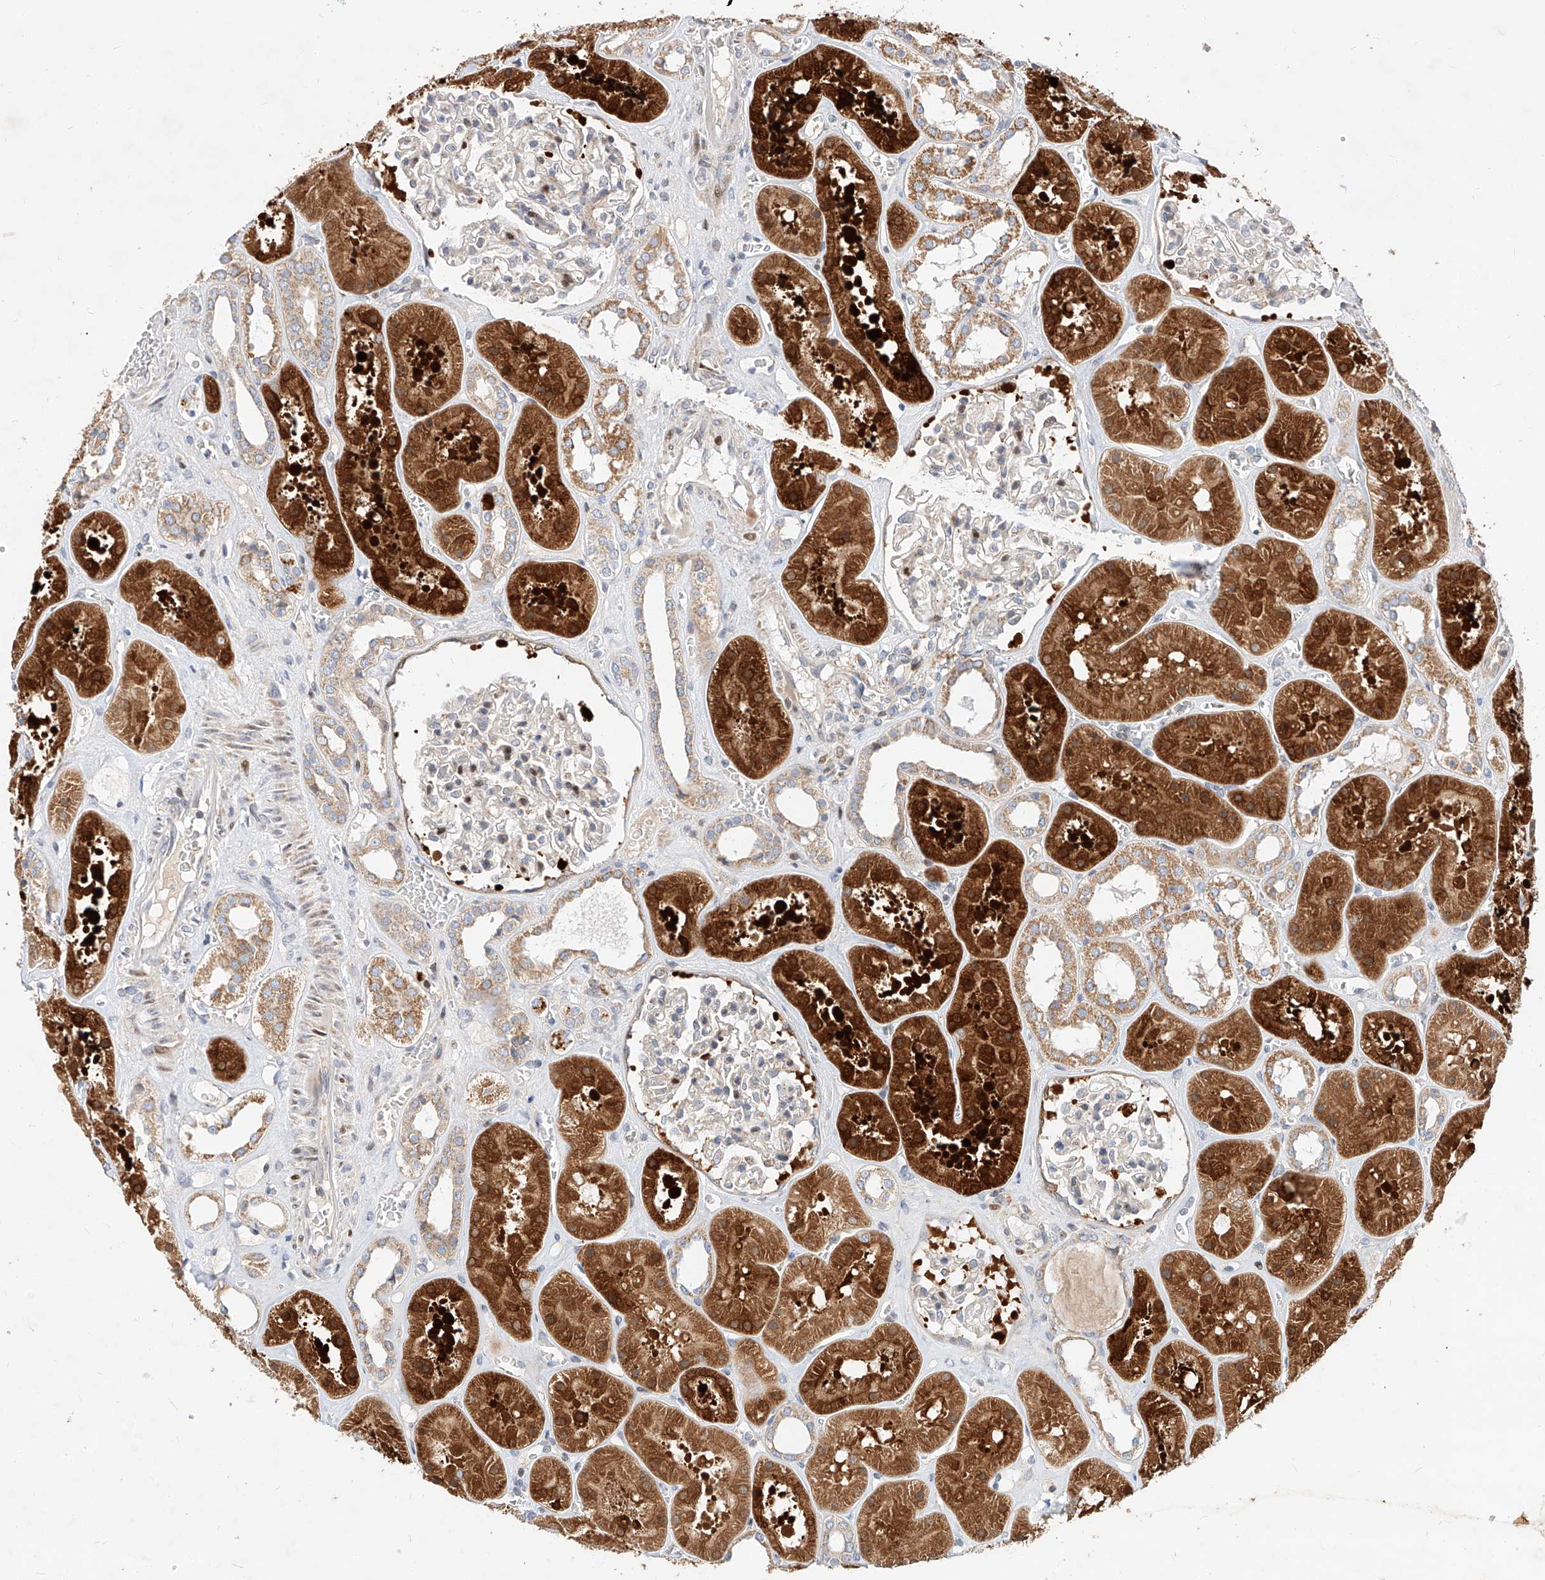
{"staining": {"intensity": "weak", "quantity": "<25%", "location": "cytoplasmic/membranous"}, "tissue": "kidney", "cell_type": "Cells in glomeruli", "image_type": "normal", "snomed": [{"axis": "morphology", "description": "Normal tissue, NOS"}, {"axis": "topography", "description": "Kidney"}], "caption": "This is an immunohistochemistry image of unremarkable human kidney. There is no positivity in cells in glomeruli.", "gene": "OSGEPL1", "patient": {"sex": "female", "age": 41}}